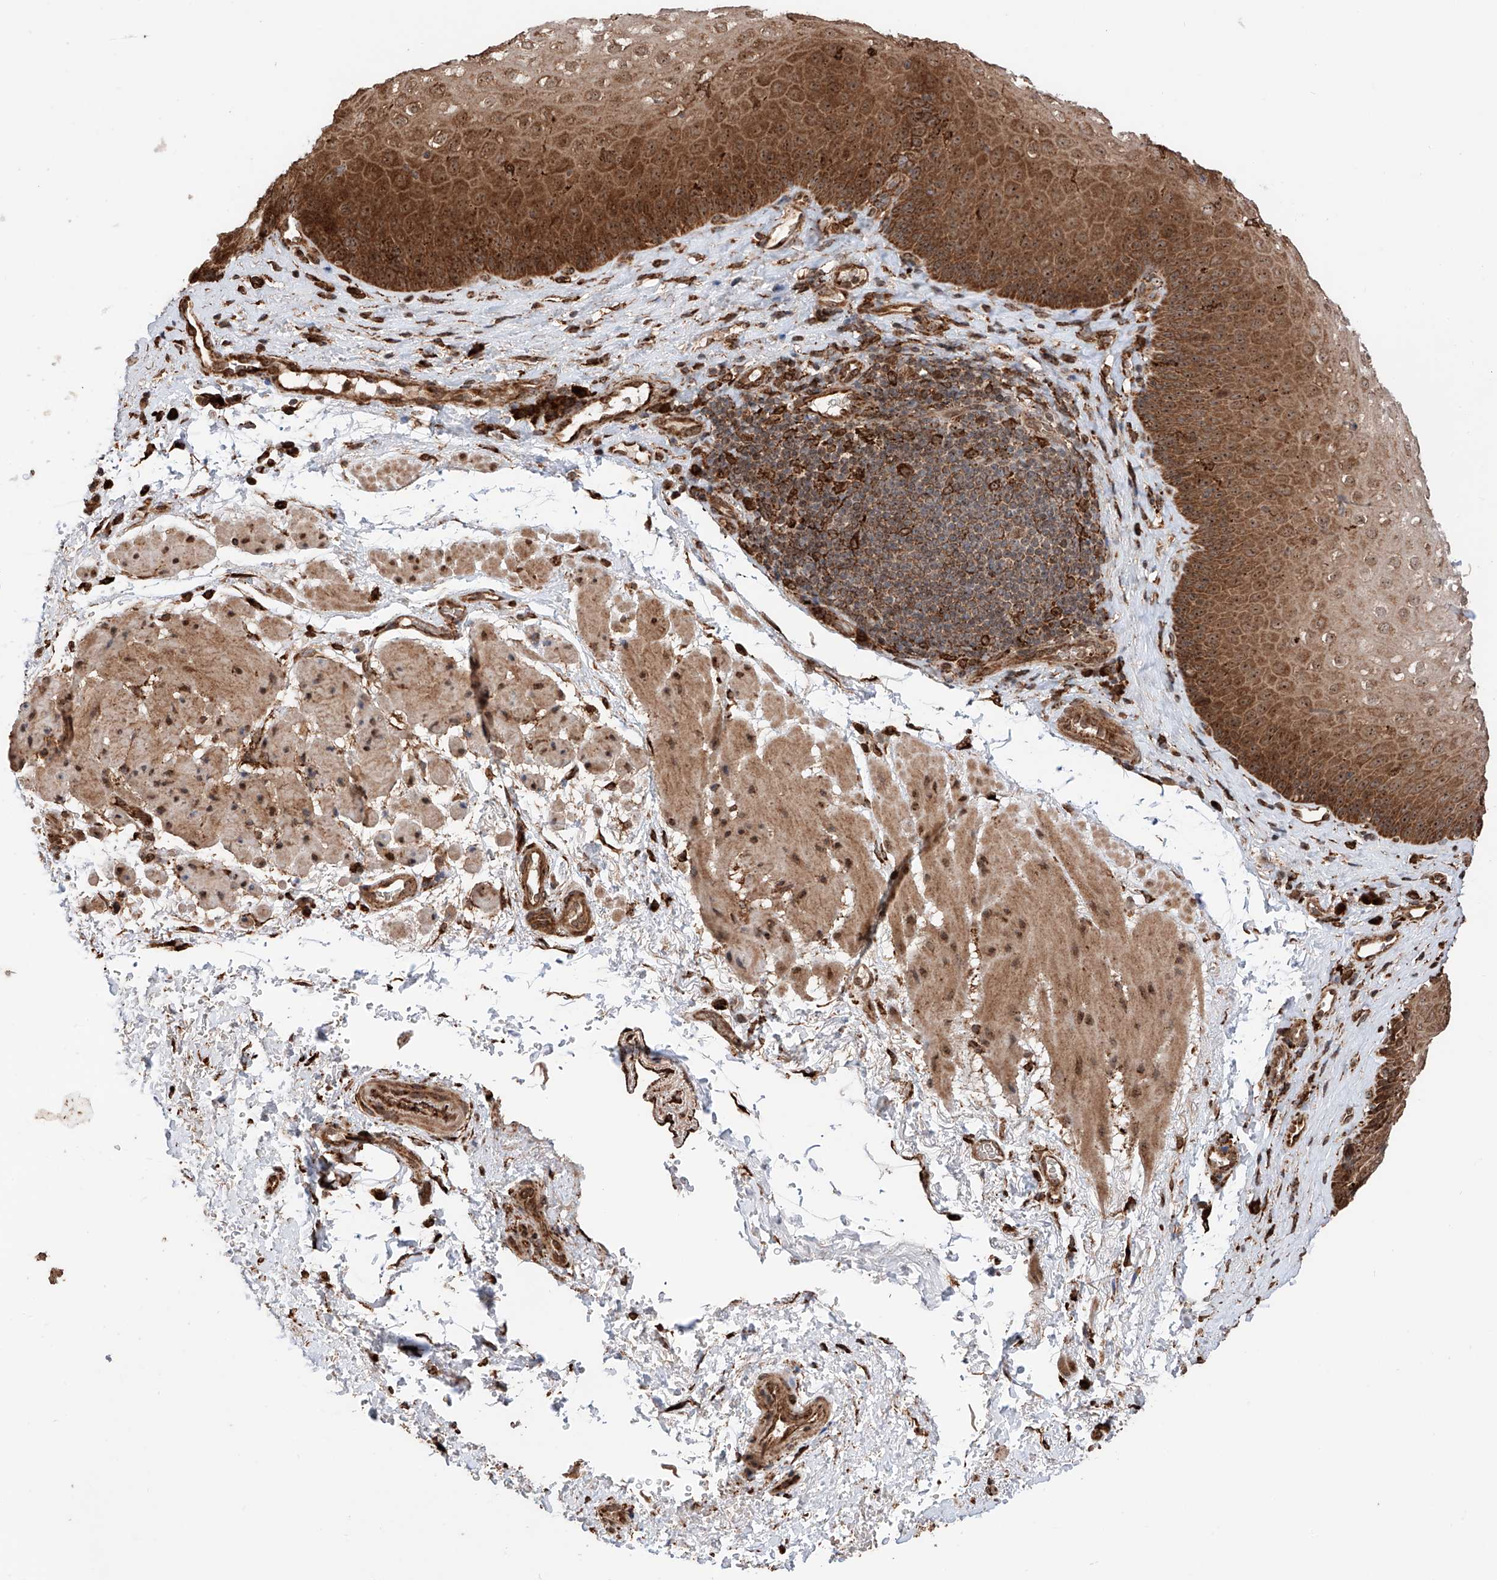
{"staining": {"intensity": "moderate", "quantity": ">75%", "location": "cytoplasmic/membranous,nuclear"}, "tissue": "esophagus", "cell_type": "Squamous epithelial cells", "image_type": "normal", "snomed": [{"axis": "morphology", "description": "Normal tissue, NOS"}, {"axis": "topography", "description": "Esophagus"}], "caption": "About >75% of squamous epithelial cells in unremarkable human esophagus reveal moderate cytoplasmic/membranous,nuclear protein staining as visualized by brown immunohistochemical staining.", "gene": "DNAH8", "patient": {"sex": "female", "age": 66}}